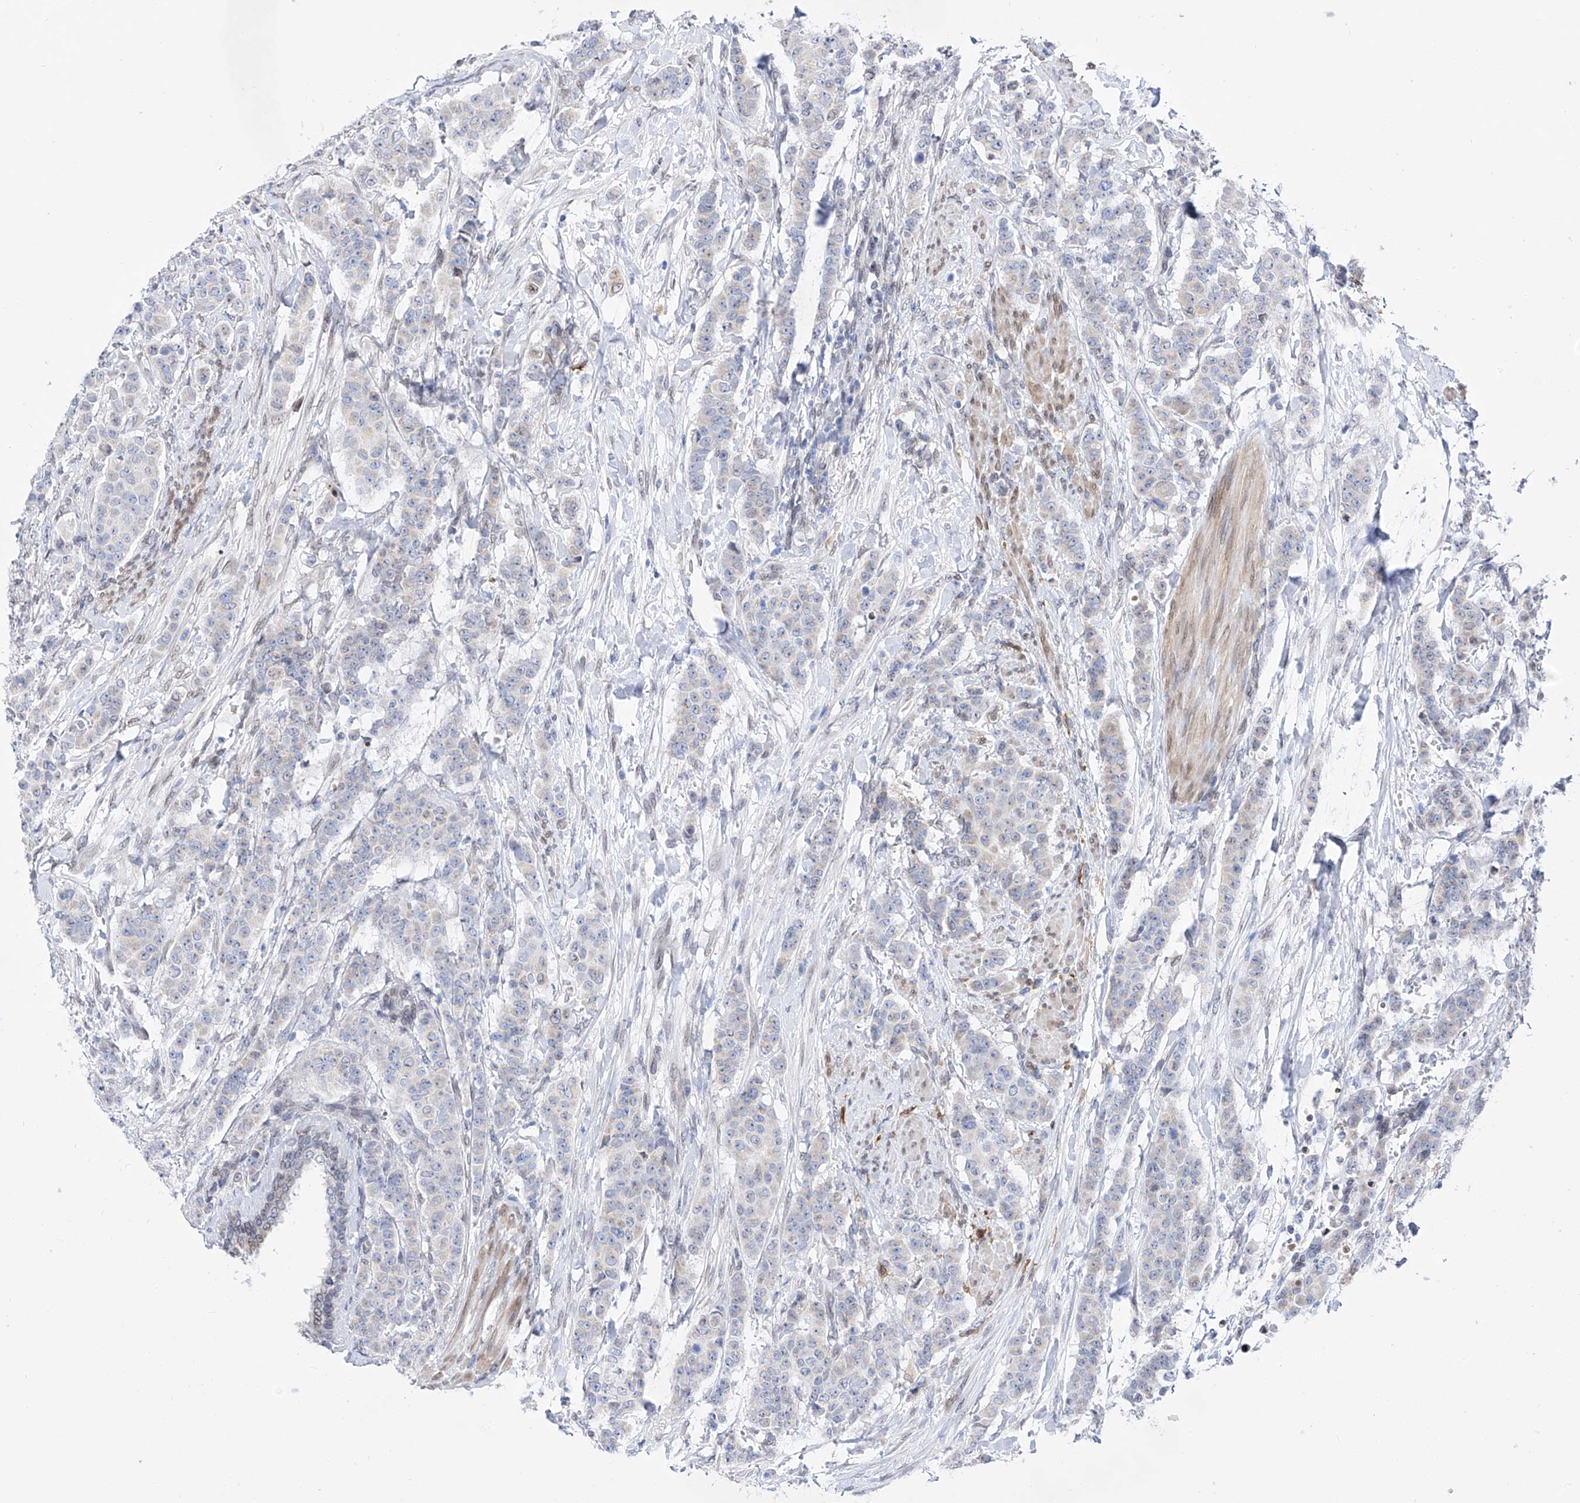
{"staining": {"intensity": "negative", "quantity": "none", "location": "none"}, "tissue": "breast cancer", "cell_type": "Tumor cells", "image_type": "cancer", "snomed": [{"axis": "morphology", "description": "Duct carcinoma"}, {"axis": "topography", "description": "Breast"}], "caption": "Tumor cells show no significant protein staining in breast cancer (intraductal carcinoma). (Brightfield microscopy of DAB immunohistochemistry at high magnification).", "gene": "LCLAT1", "patient": {"sex": "female", "age": 40}}